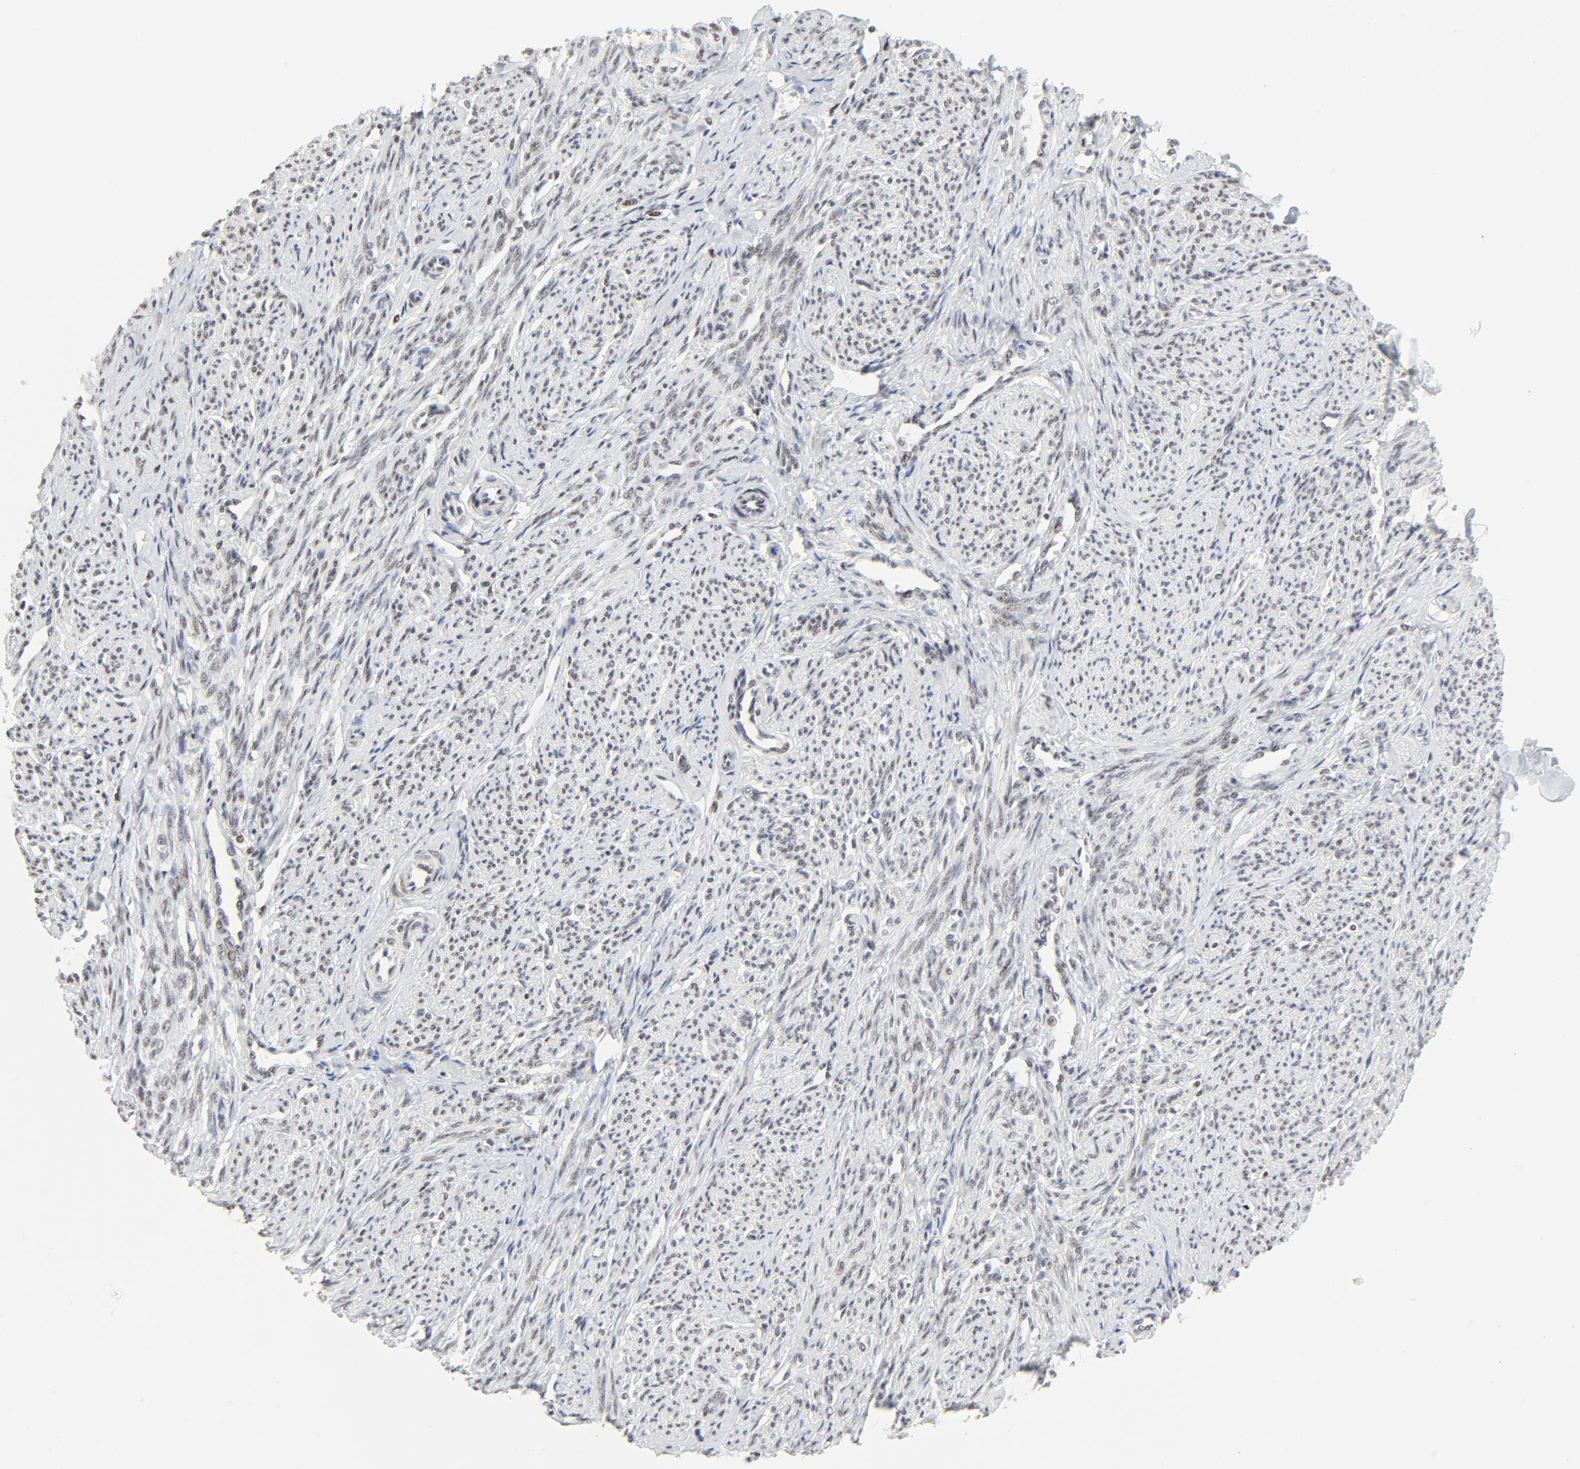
{"staining": {"intensity": "moderate", "quantity": "25%-75%", "location": "nuclear"}, "tissue": "smooth muscle", "cell_type": "Smooth muscle cells", "image_type": "normal", "snomed": [{"axis": "morphology", "description": "Normal tissue, NOS"}, {"axis": "topography", "description": "Smooth muscle"}], "caption": "Immunohistochemistry (IHC) photomicrograph of normal human smooth muscle stained for a protein (brown), which displays medium levels of moderate nuclear staining in approximately 25%-75% of smooth muscle cells.", "gene": "GTF2H1", "patient": {"sex": "female", "age": 65}}